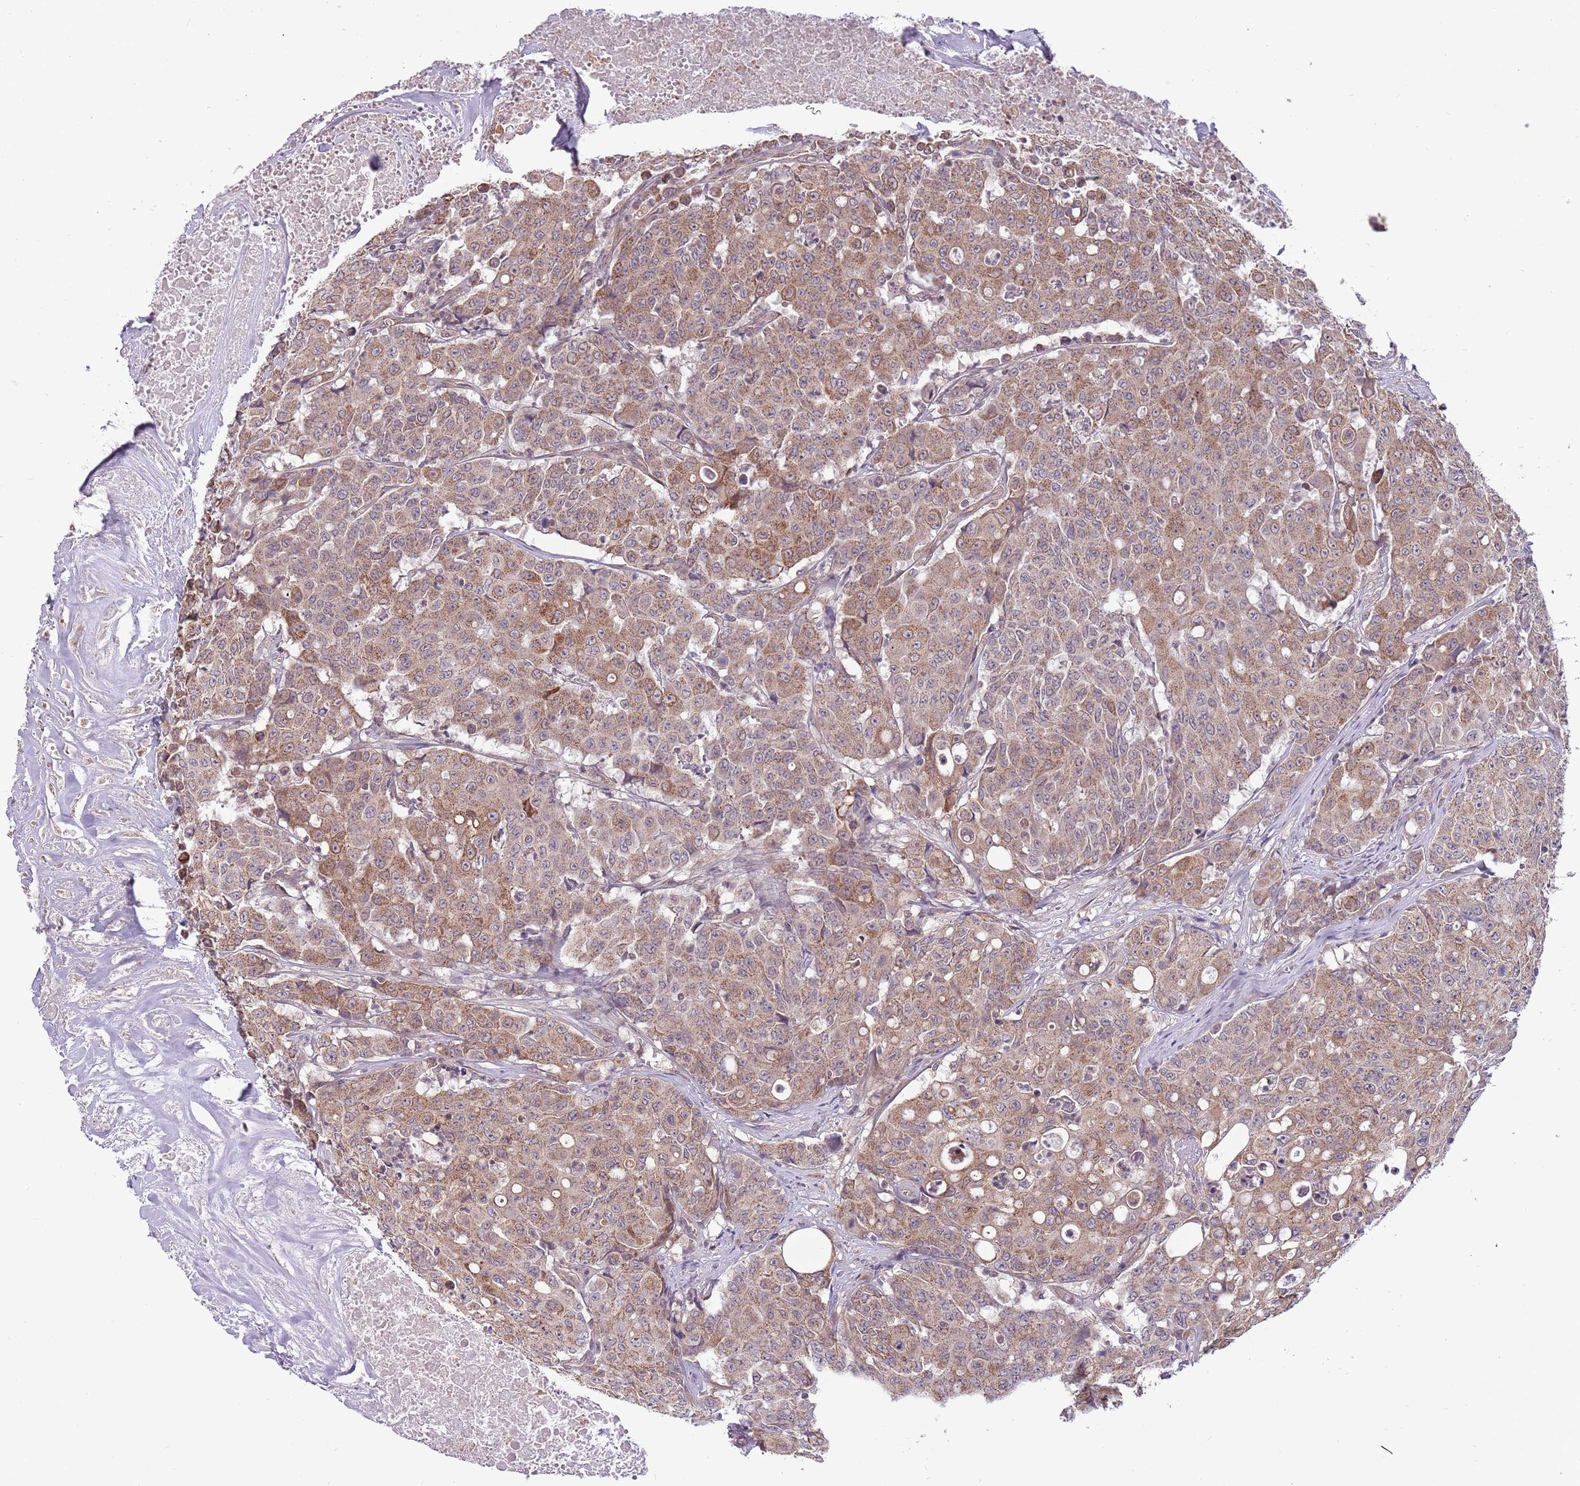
{"staining": {"intensity": "moderate", "quantity": "25%-75%", "location": "cytoplasmic/membranous"}, "tissue": "colorectal cancer", "cell_type": "Tumor cells", "image_type": "cancer", "snomed": [{"axis": "morphology", "description": "Adenocarcinoma, NOS"}, {"axis": "topography", "description": "Colon"}], "caption": "The micrograph shows a brown stain indicating the presence of a protein in the cytoplasmic/membranous of tumor cells in colorectal adenocarcinoma.", "gene": "RNF181", "patient": {"sex": "male", "age": 51}}